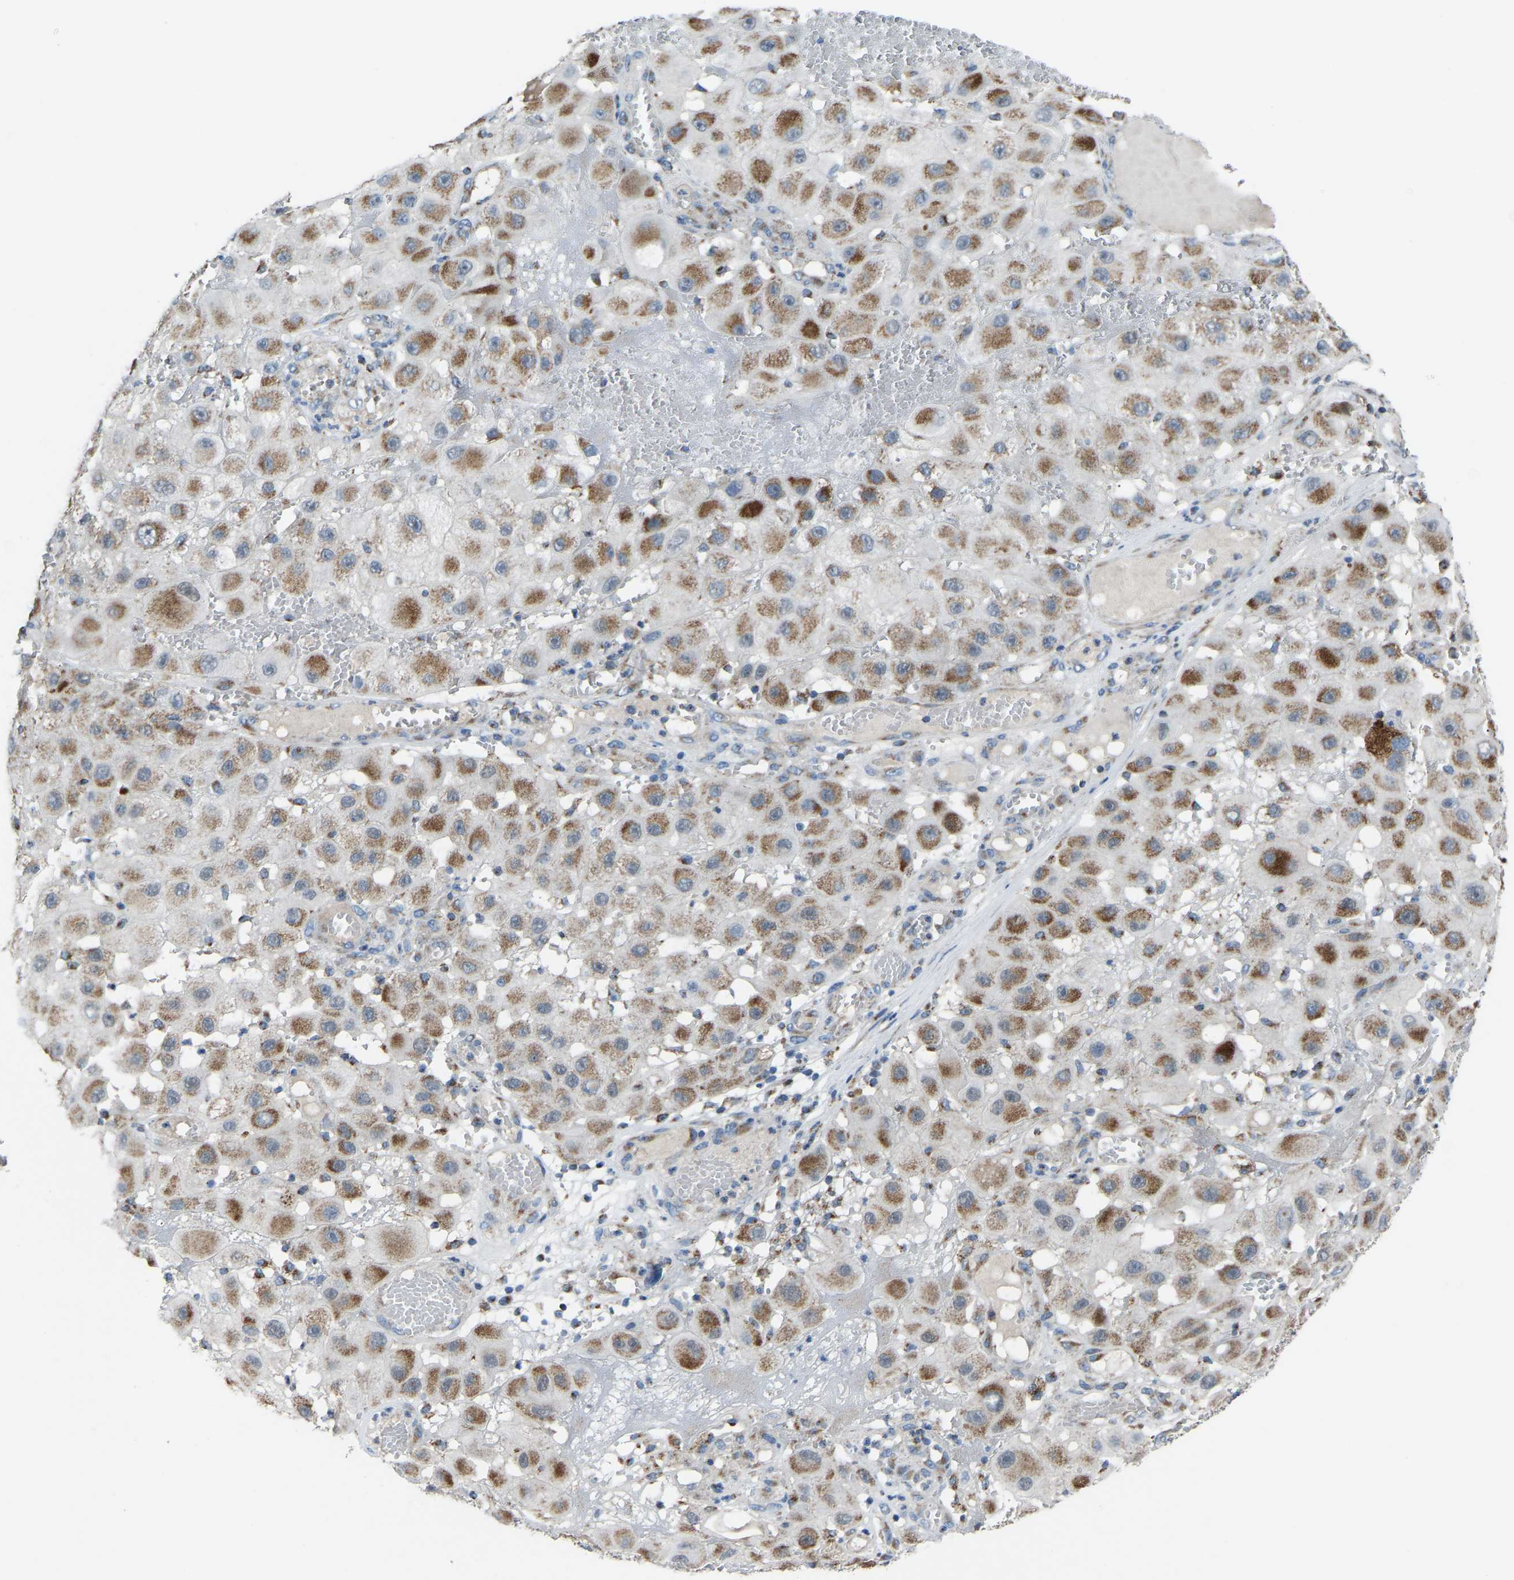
{"staining": {"intensity": "moderate", "quantity": ">75%", "location": "cytoplasmic/membranous"}, "tissue": "melanoma", "cell_type": "Tumor cells", "image_type": "cancer", "snomed": [{"axis": "morphology", "description": "Malignant melanoma, NOS"}, {"axis": "topography", "description": "Skin"}], "caption": "This histopathology image exhibits immunohistochemistry (IHC) staining of human malignant melanoma, with medium moderate cytoplasmic/membranous expression in about >75% of tumor cells.", "gene": "CANT1", "patient": {"sex": "female", "age": 81}}